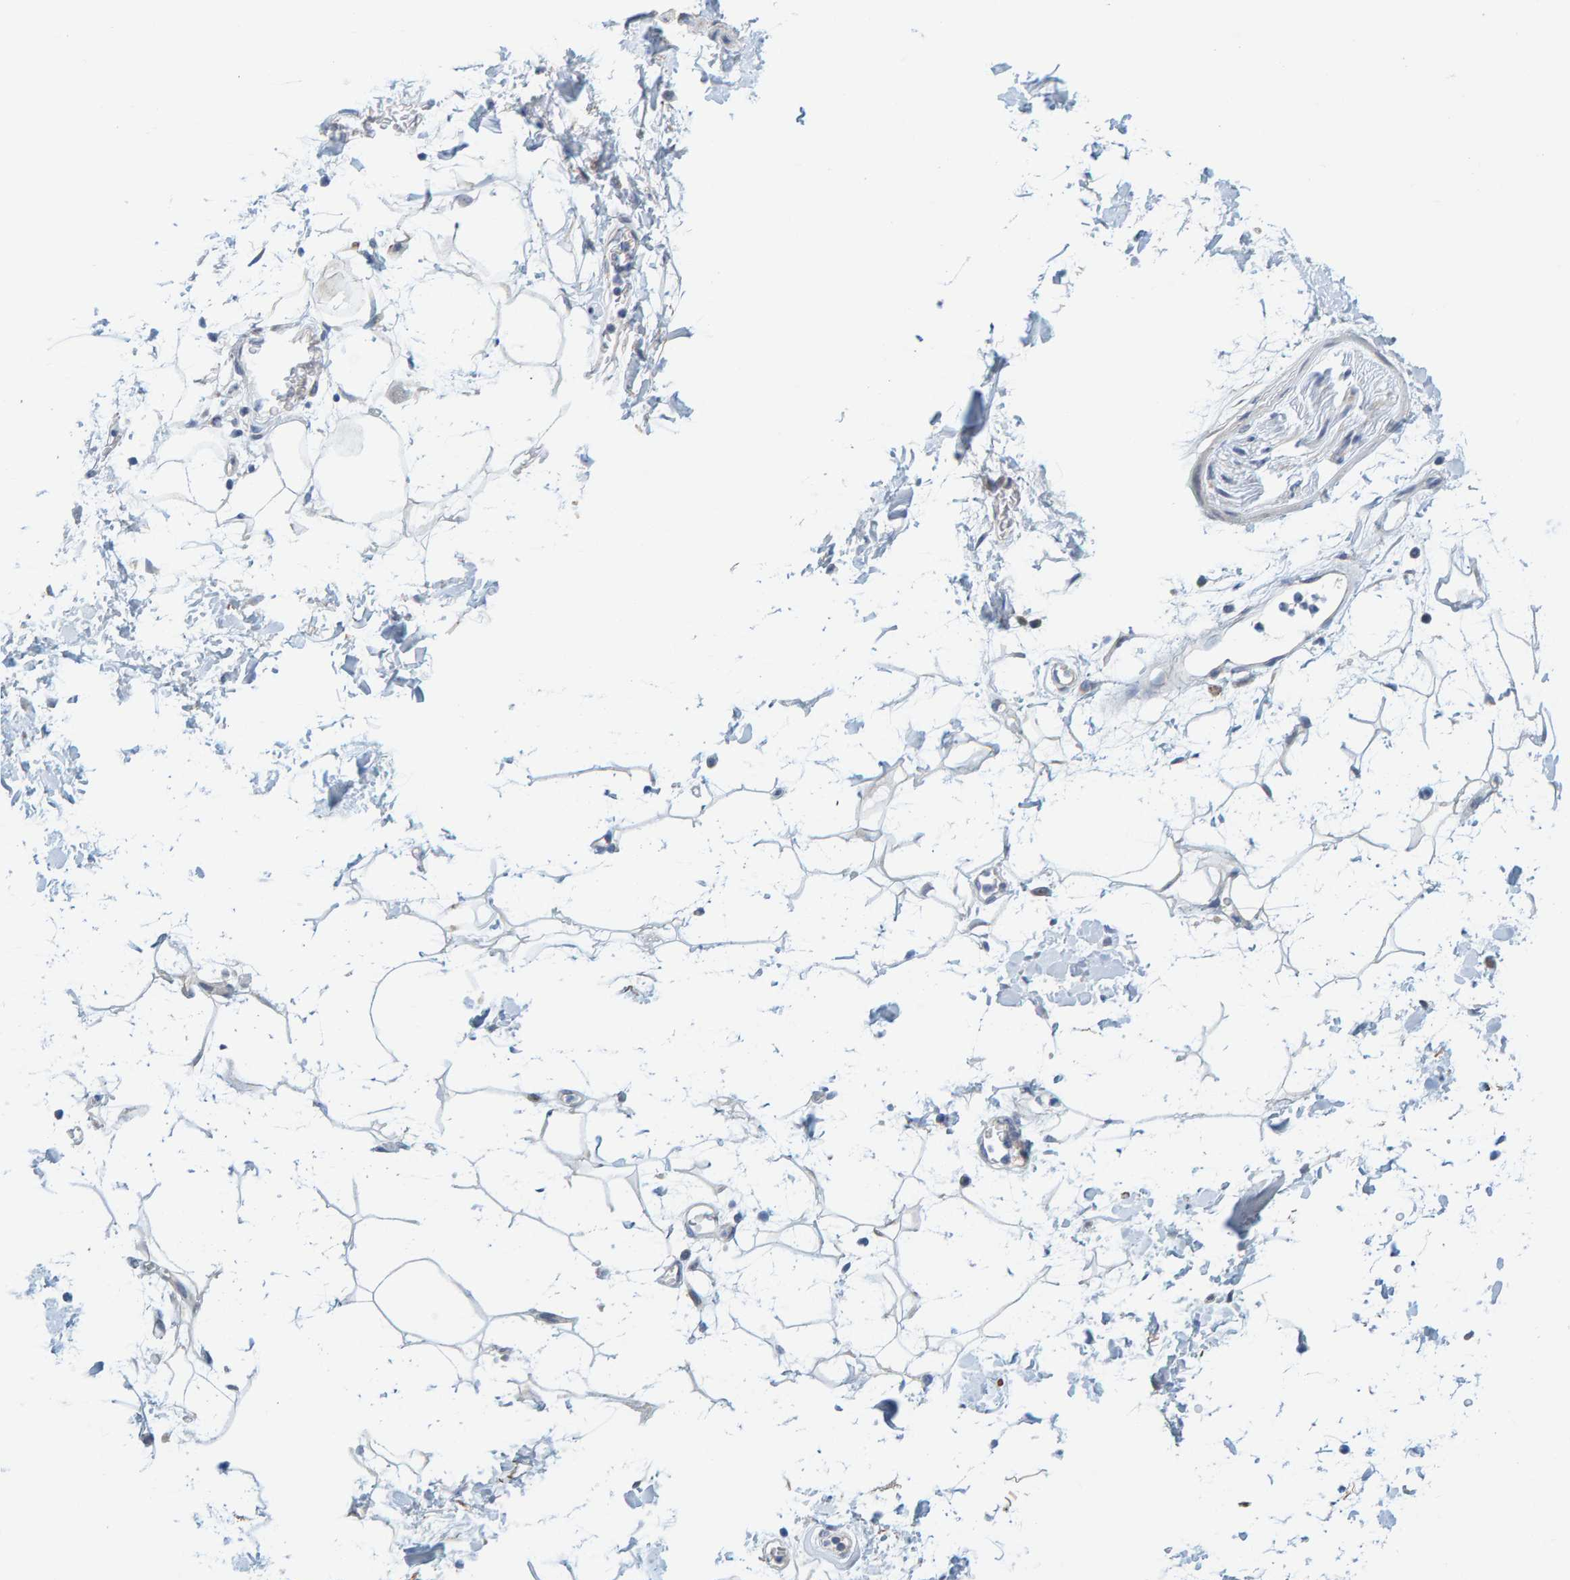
{"staining": {"intensity": "negative", "quantity": "none", "location": "none"}, "tissue": "adipose tissue", "cell_type": "Adipocytes", "image_type": "normal", "snomed": [{"axis": "morphology", "description": "Normal tissue, NOS"}, {"axis": "topography", "description": "Soft tissue"}], "caption": "A micrograph of adipose tissue stained for a protein exhibits no brown staining in adipocytes. Nuclei are stained in blue.", "gene": "ZC3H3", "patient": {"sex": "male", "age": 72}}